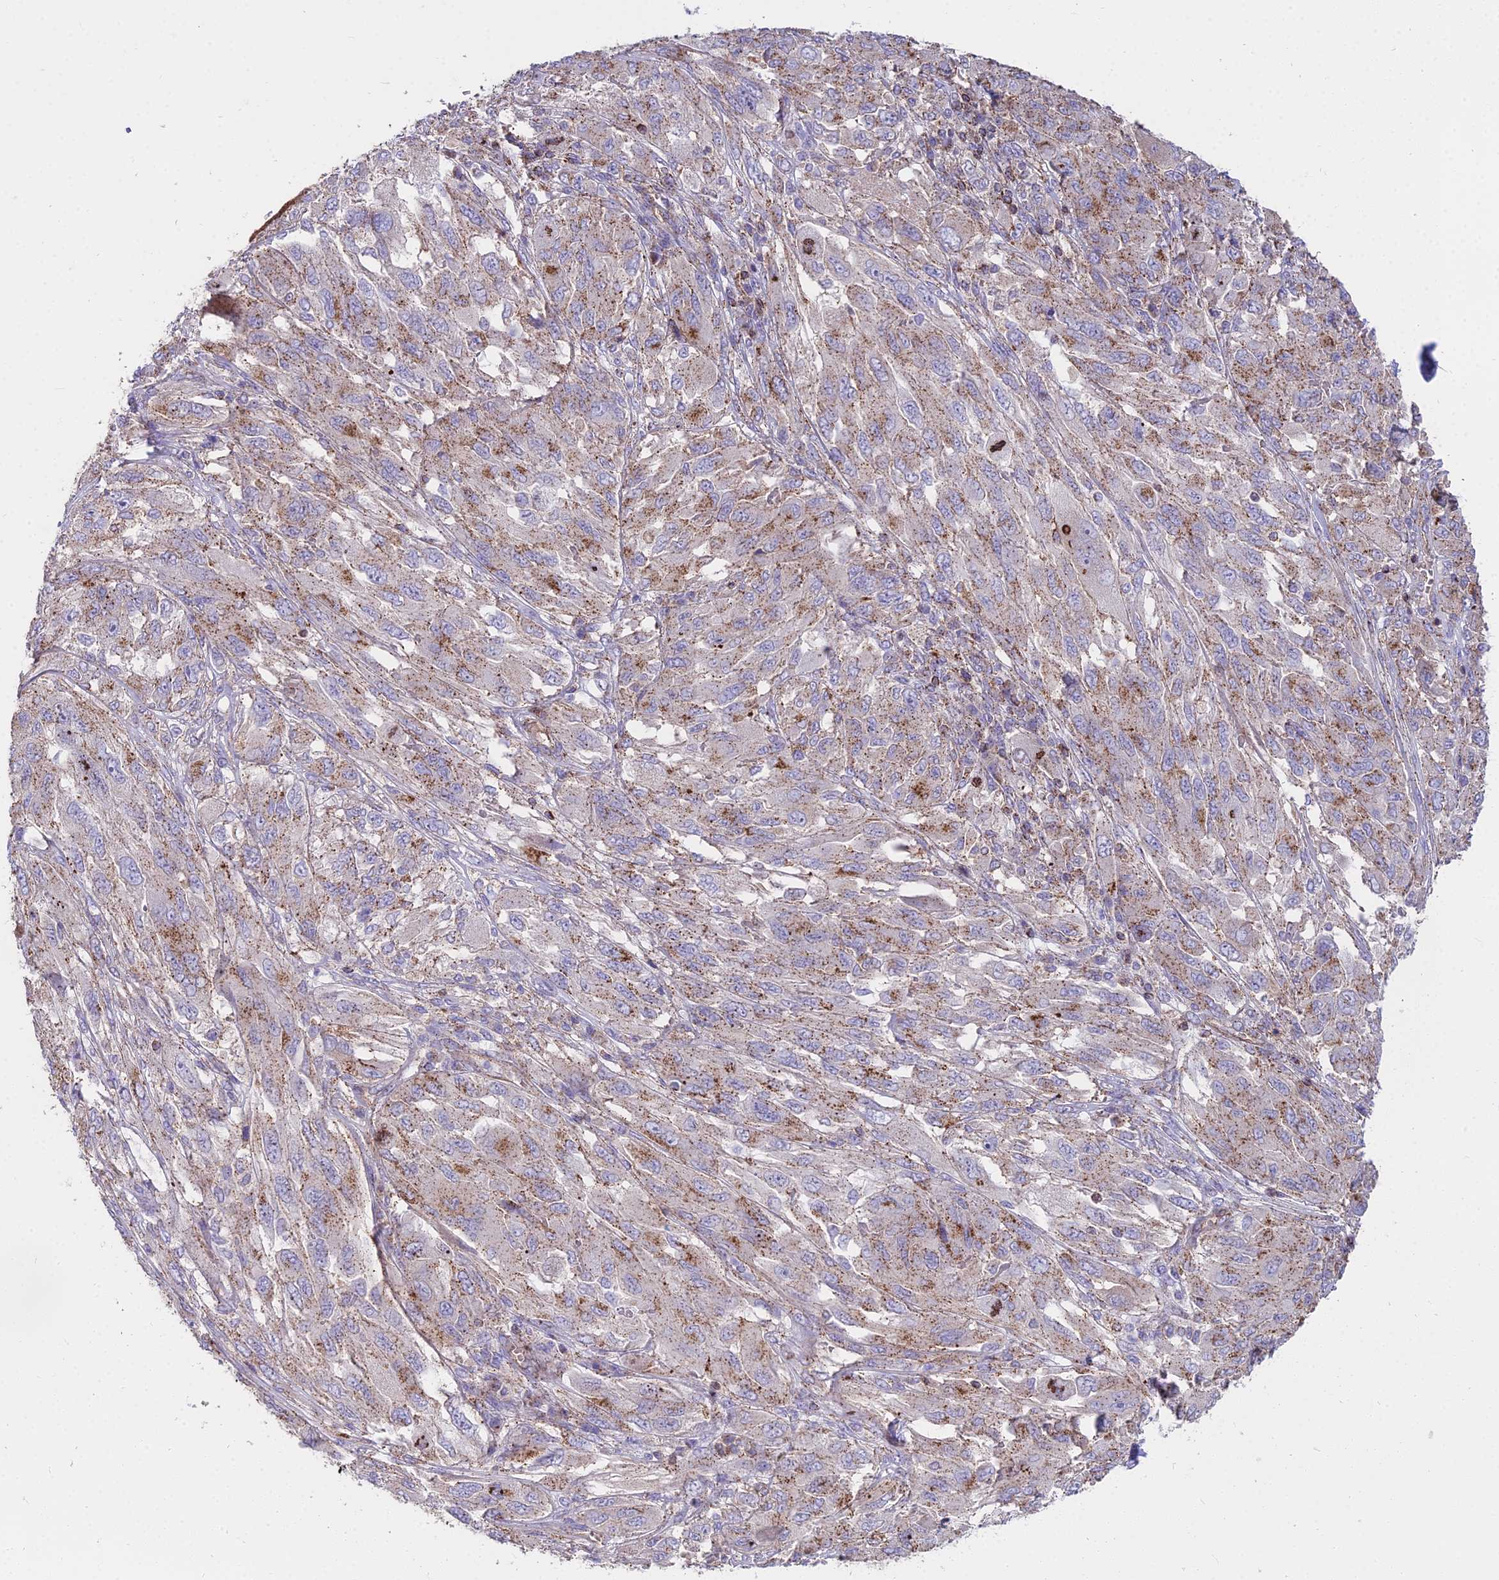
{"staining": {"intensity": "moderate", "quantity": ">75%", "location": "cytoplasmic/membranous"}, "tissue": "melanoma", "cell_type": "Tumor cells", "image_type": "cancer", "snomed": [{"axis": "morphology", "description": "Malignant melanoma, NOS"}, {"axis": "topography", "description": "Skin"}], "caption": "Melanoma tissue shows moderate cytoplasmic/membranous expression in about >75% of tumor cells, visualized by immunohistochemistry.", "gene": "FRMPD1", "patient": {"sex": "female", "age": 91}}